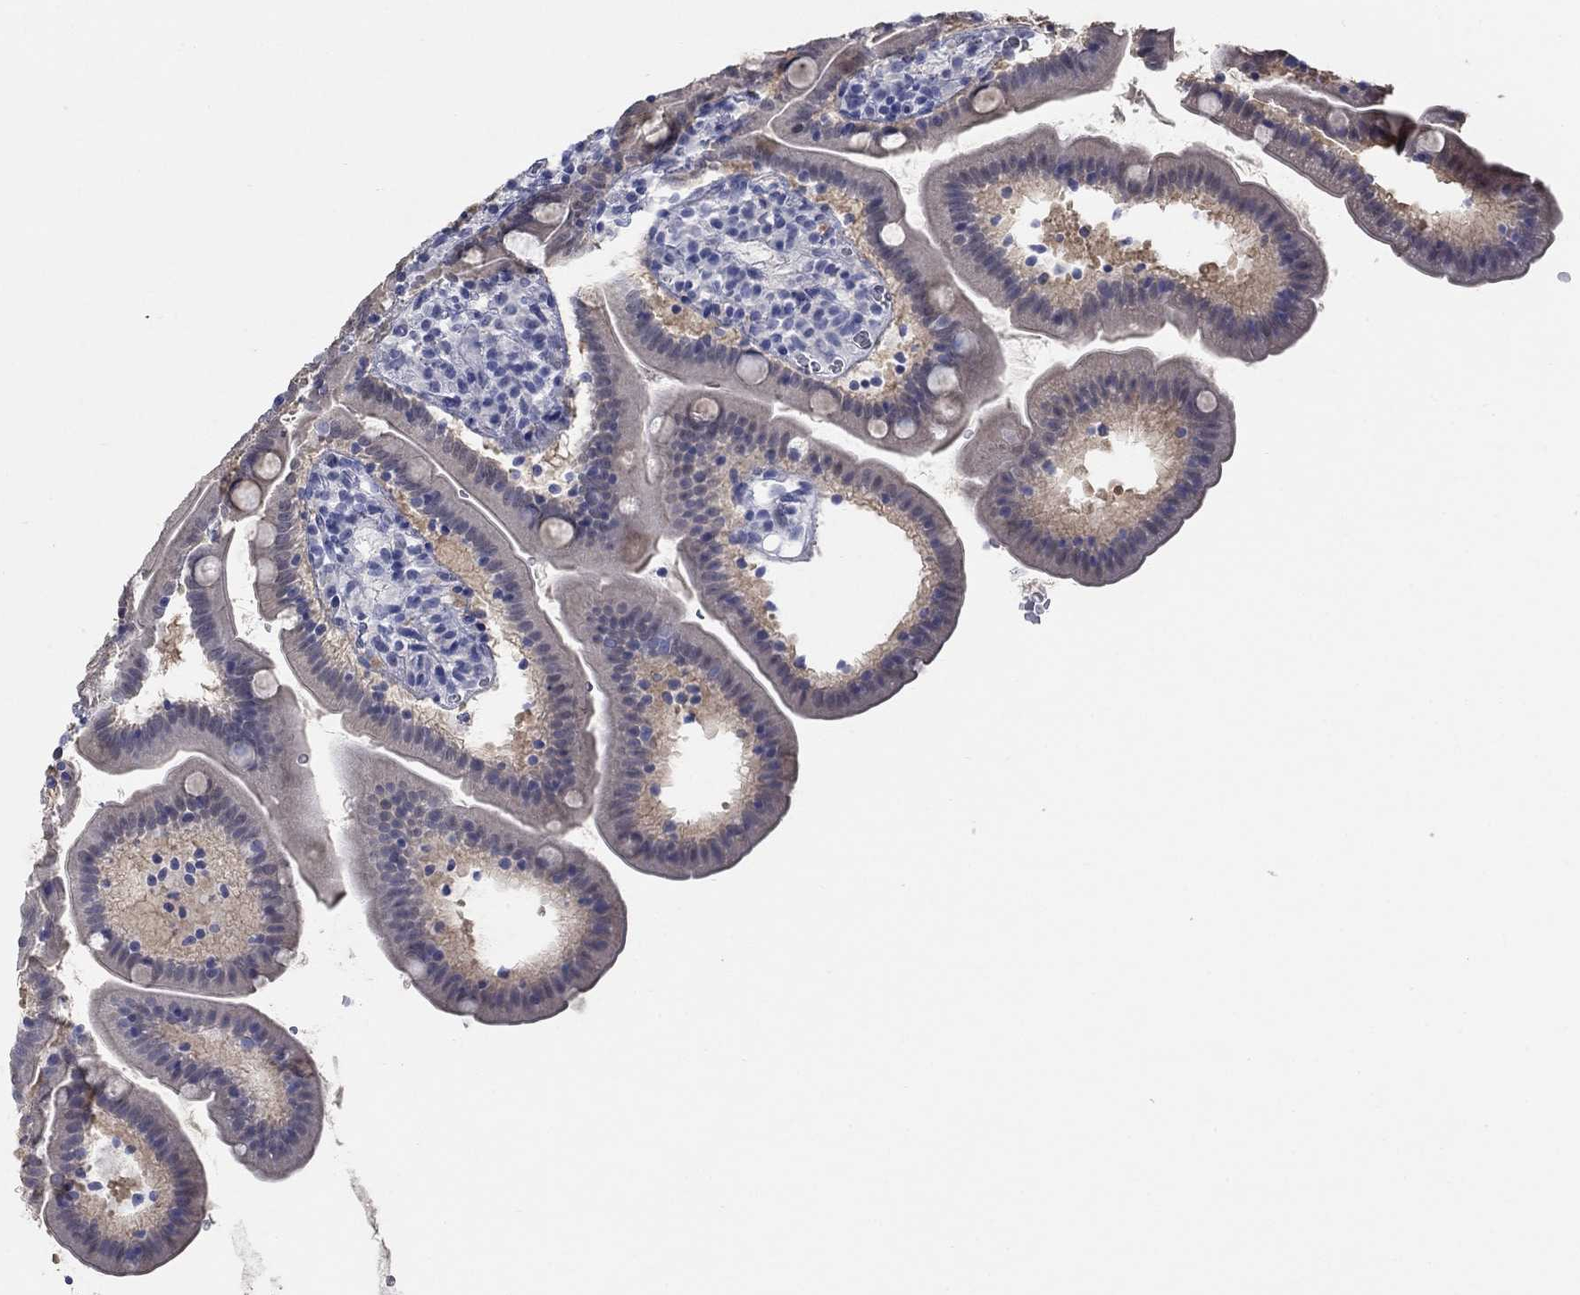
{"staining": {"intensity": "negative", "quantity": "none", "location": "none"}, "tissue": "duodenum", "cell_type": "Glandular cells", "image_type": "normal", "snomed": [{"axis": "morphology", "description": "Normal tissue, NOS"}, {"axis": "topography", "description": "Duodenum"}], "caption": "Immunohistochemistry (IHC) image of benign duodenum: duodenum stained with DAB demonstrates no significant protein positivity in glandular cells.", "gene": "ATP6V1G2", "patient": {"sex": "female", "age": 67}}